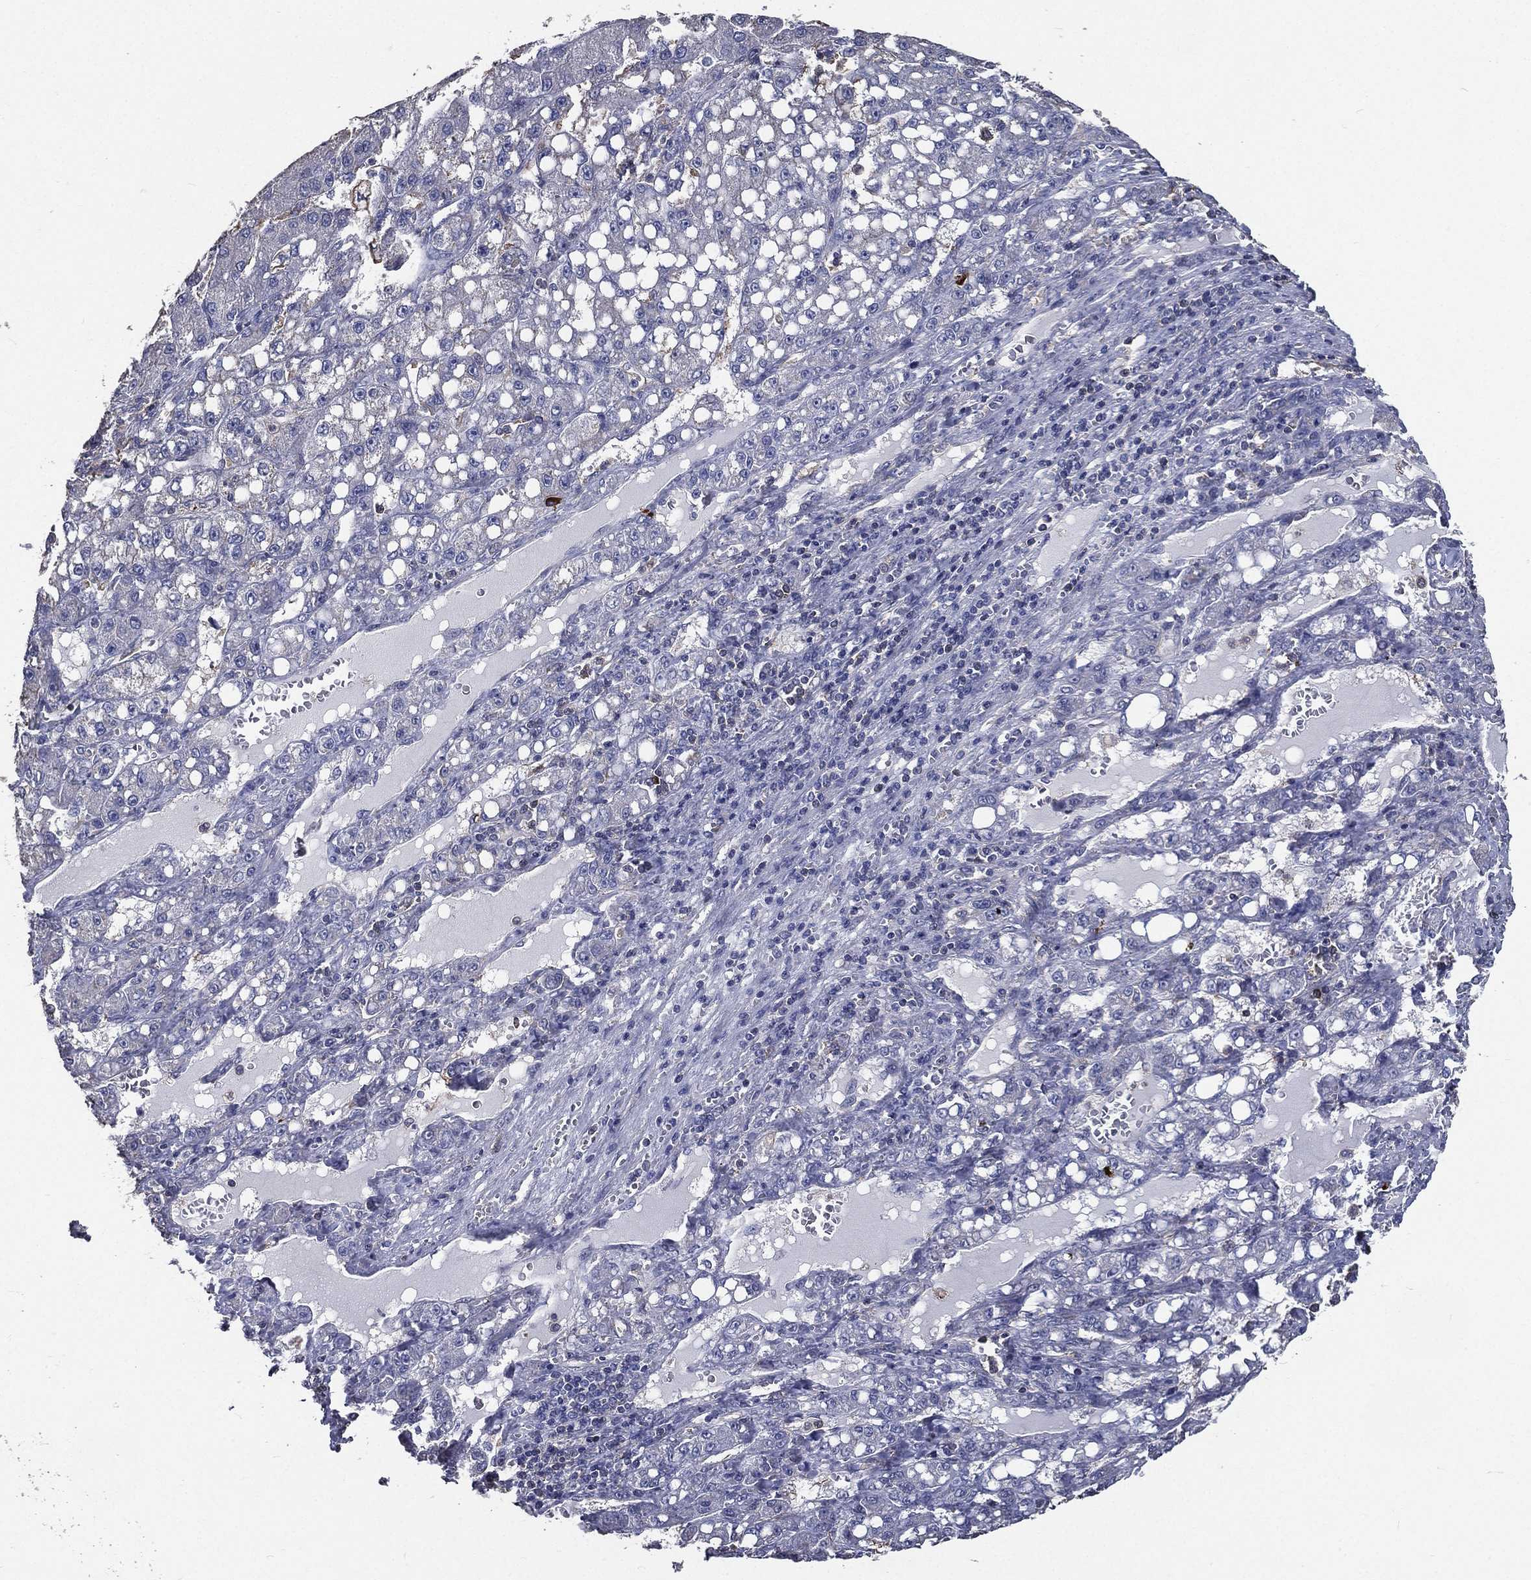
{"staining": {"intensity": "negative", "quantity": "none", "location": "none"}, "tissue": "liver cancer", "cell_type": "Tumor cells", "image_type": "cancer", "snomed": [{"axis": "morphology", "description": "Carcinoma, Hepatocellular, NOS"}, {"axis": "topography", "description": "Liver"}], "caption": "Protein analysis of liver cancer reveals no significant expression in tumor cells.", "gene": "SERPINB2", "patient": {"sex": "female", "age": 65}}